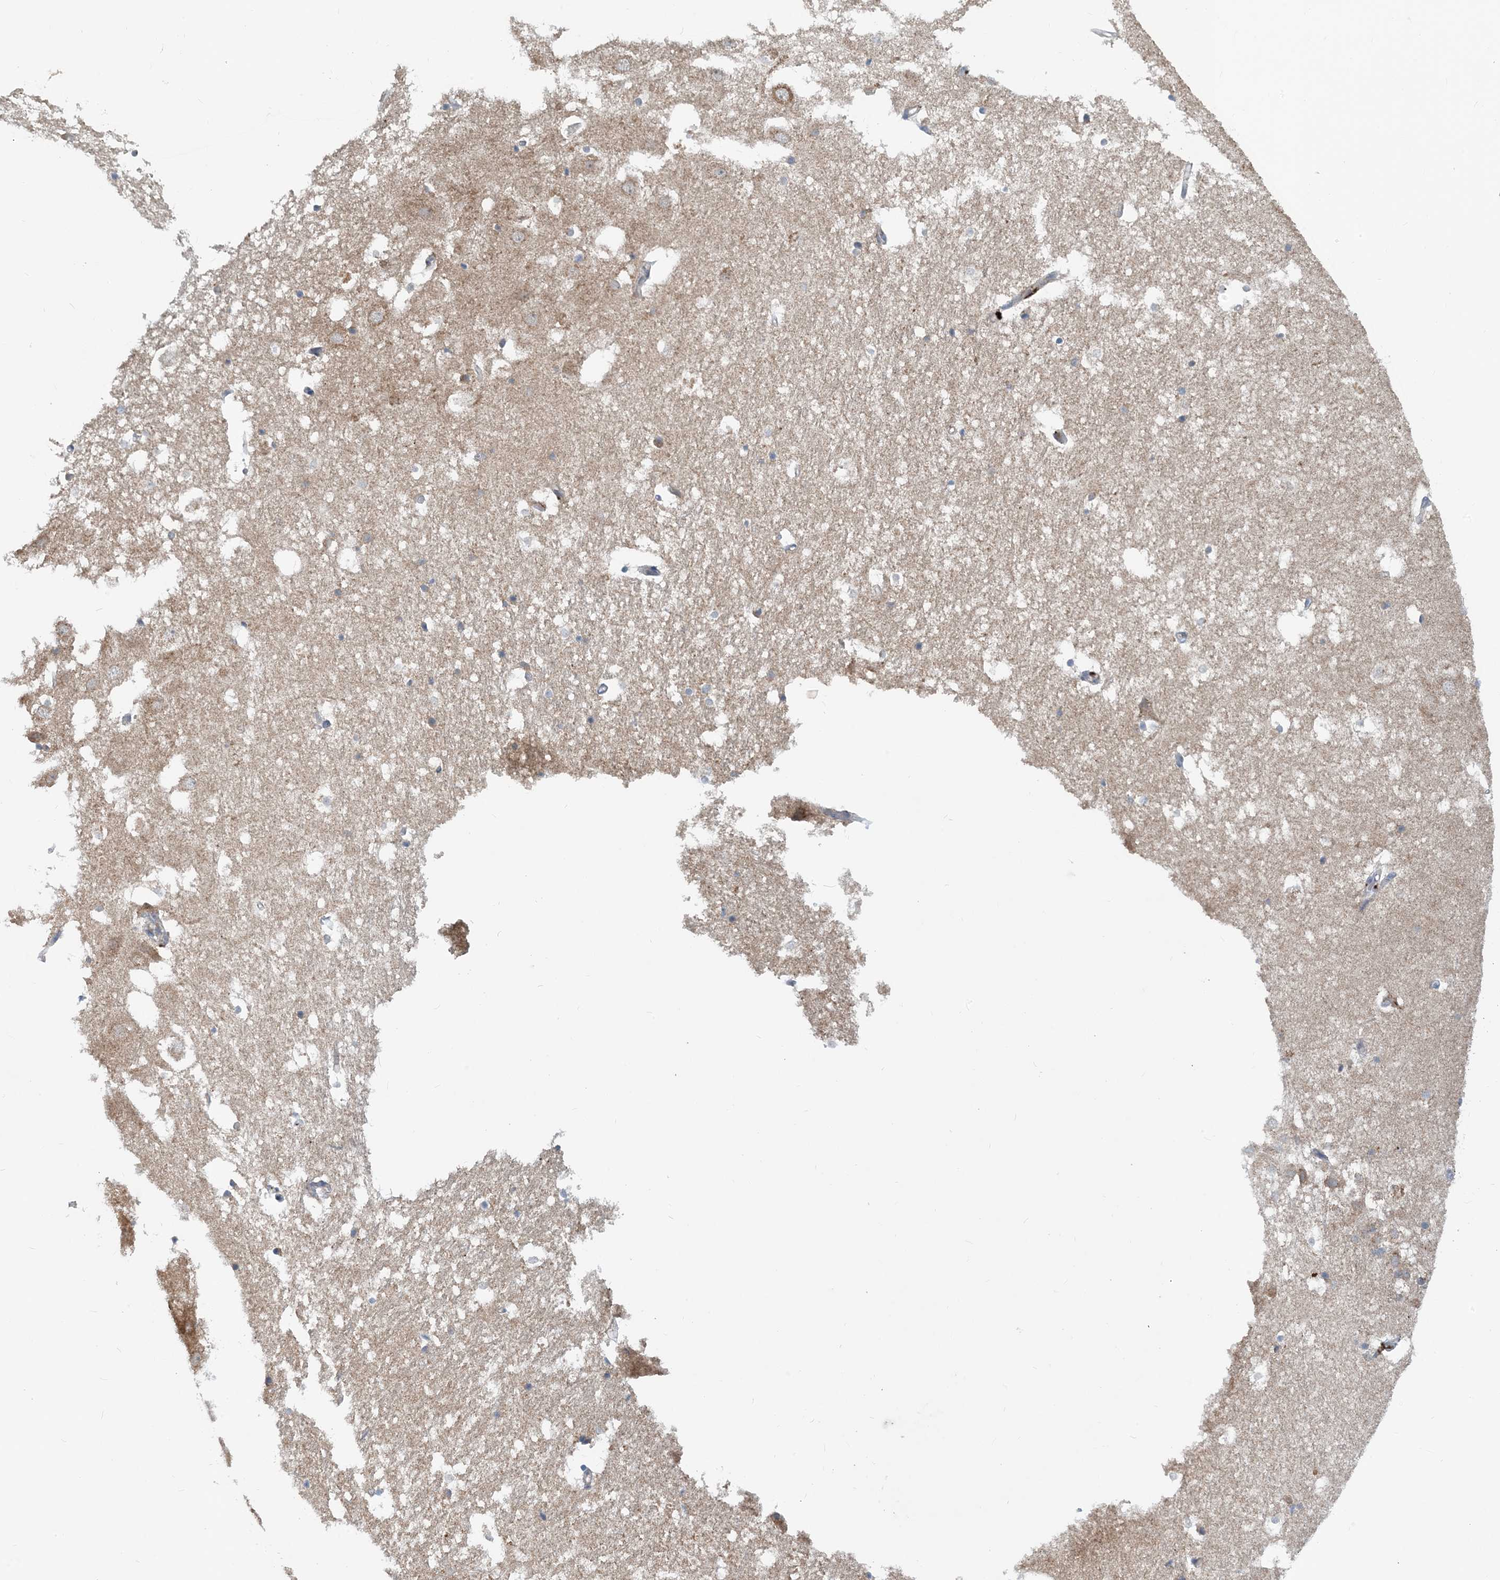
{"staining": {"intensity": "weak", "quantity": "<25%", "location": "cytoplasmic/membranous"}, "tissue": "hippocampus", "cell_type": "Glial cells", "image_type": "normal", "snomed": [{"axis": "morphology", "description": "Normal tissue, NOS"}, {"axis": "topography", "description": "Hippocampus"}], "caption": "Immunohistochemistry (IHC) of benign hippocampus reveals no staining in glial cells.", "gene": "TINAG", "patient": {"sex": "female", "age": 52}}